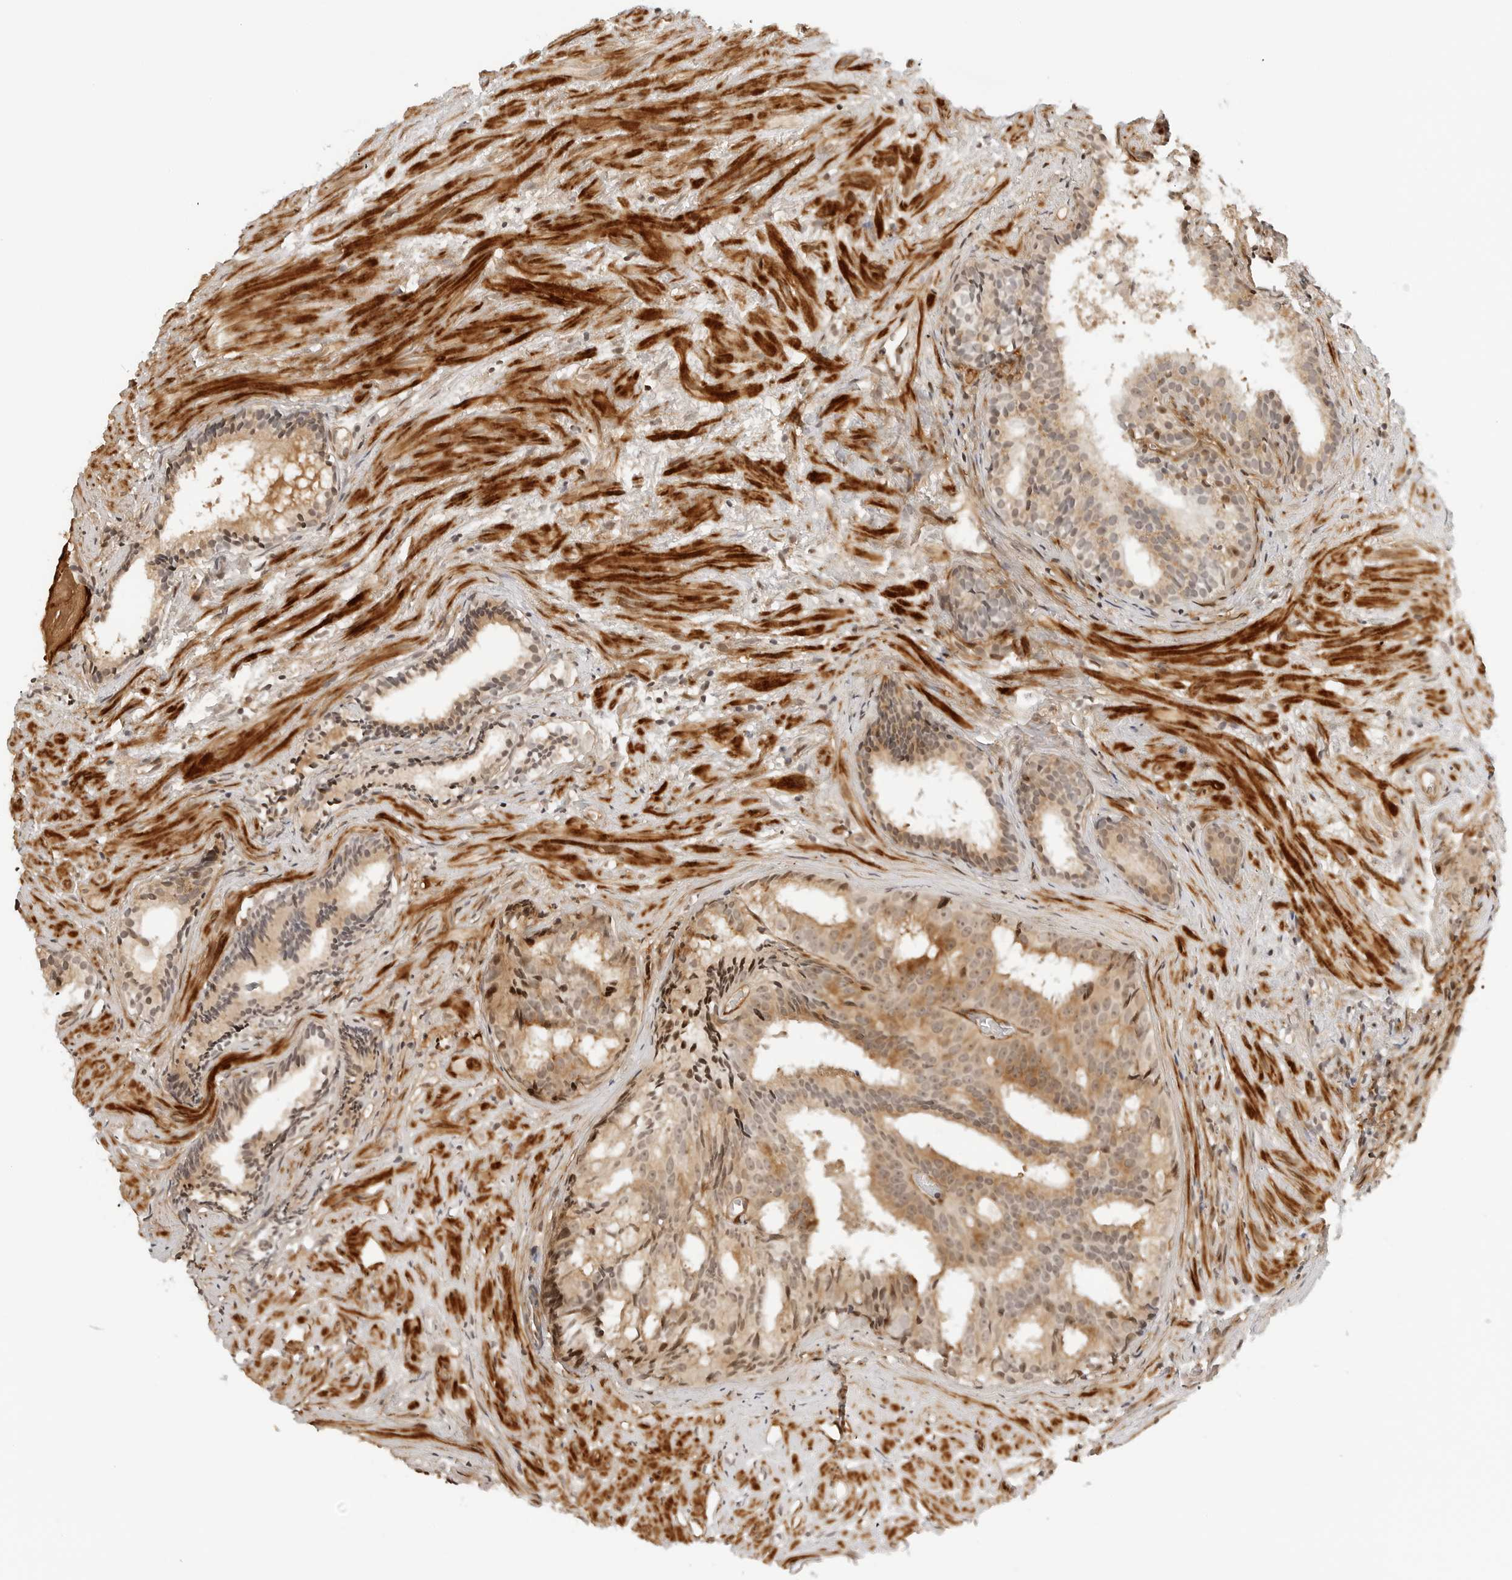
{"staining": {"intensity": "moderate", "quantity": ">75%", "location": "cytoplasmic/membranous,nuclear"}, "tissue": "prostate cancer", "cell_type": "Tumor cells", "image_type": "cancer", "snomed": [{"axis": "morphology", "description": "Adenocarcinoma, Low grade"}, {"axis": "topography", "description": "Prostate"}], "caption": "Protein staining of prostate cancer (low-grade adenocarcinoma) tissue exhibits moderate cytoplasmic/membranous and nuclear positivity in about >75% of tumor cells. (DAB (3,3'-diaminobenzidine) IHC, brown staining for protein, blue staining for nuclei).", "gene": "GEM", "patient": {"sex": "male", "age": 88}}